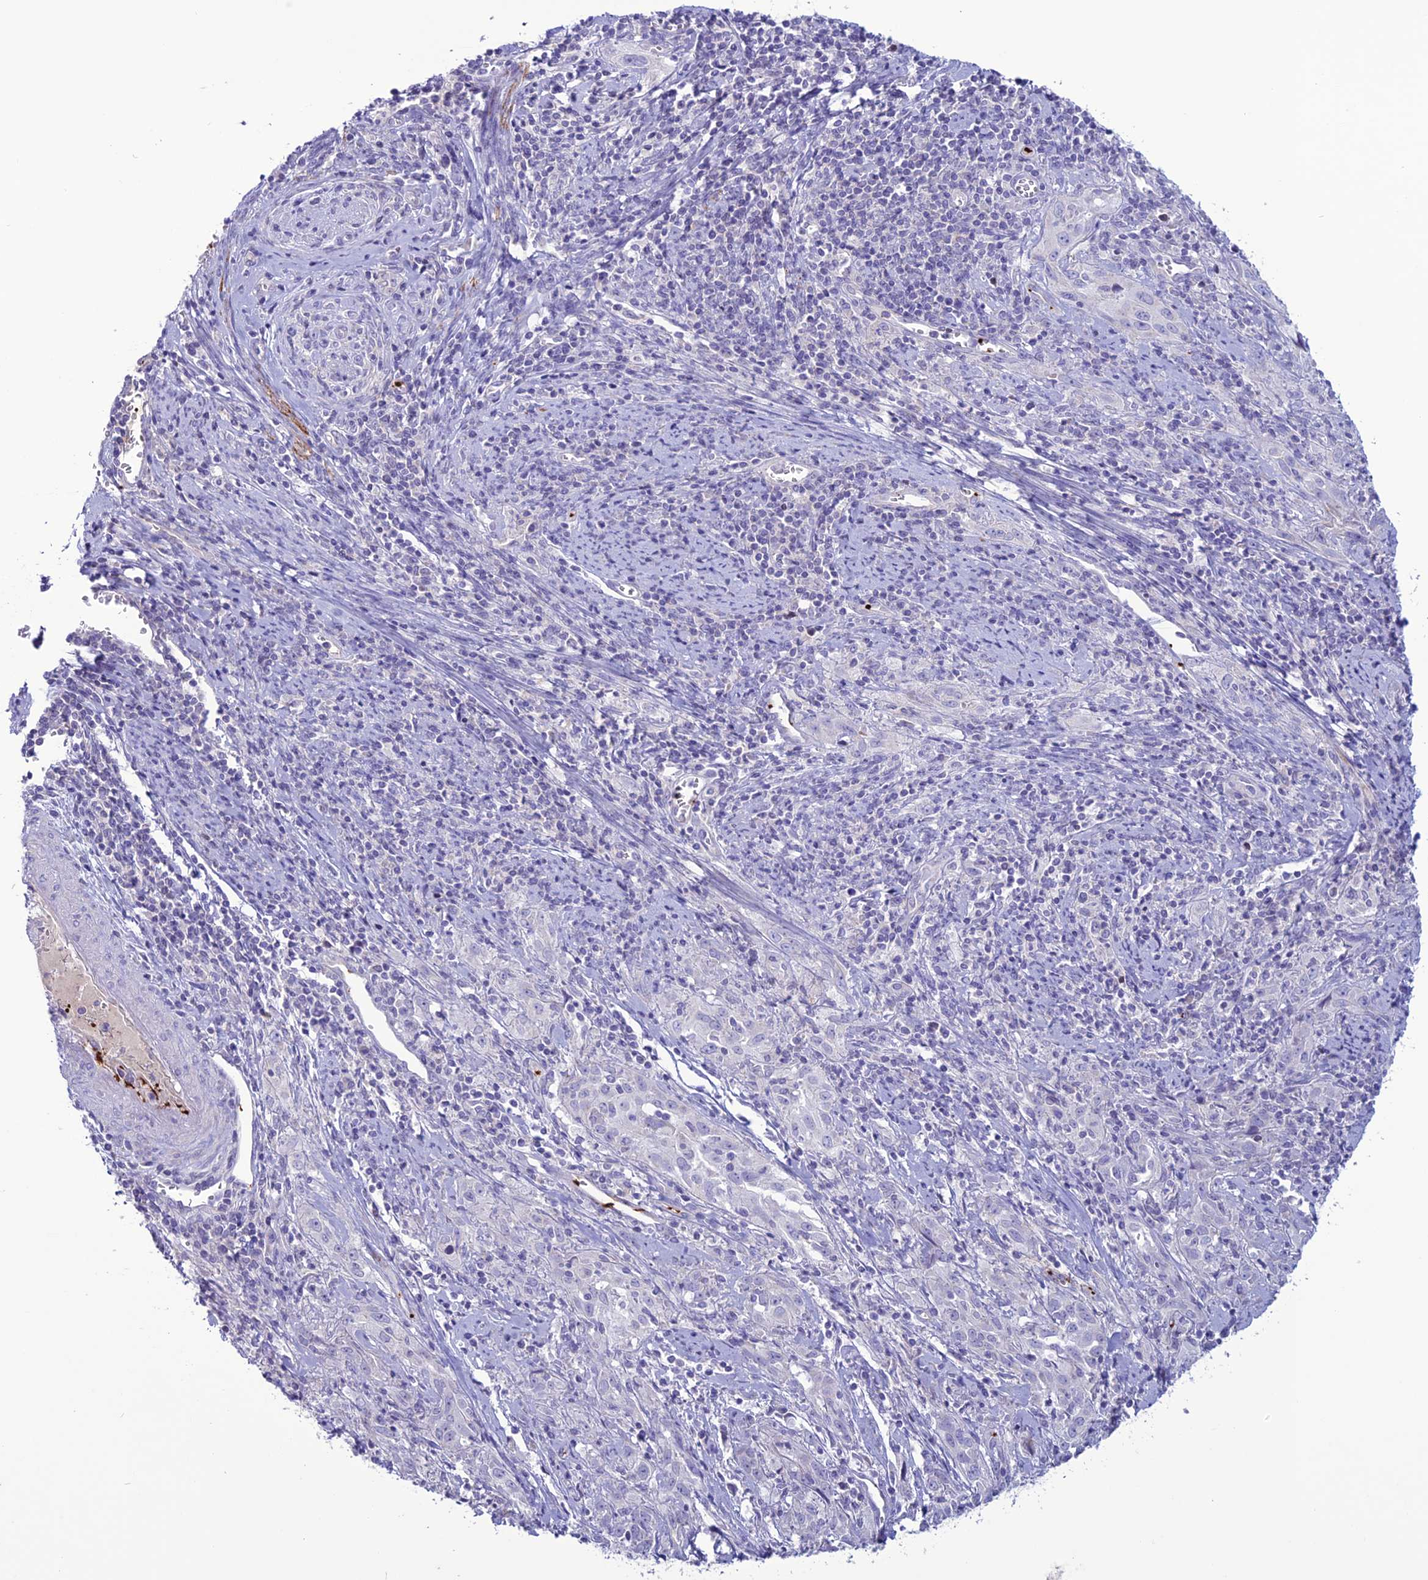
{"staining": {"intensity": "negative", "quantity": "none", "location": "none"}, "tissue": "cervical cancer", "cell_type": "Tumor cells", "image_type": "cancer", "snomed": [{"axis": "morphology", "description": "Squamous cell carcinoma, NOS"}, {"axis": "topography", "description": "Cervix"}], "caption": "IHC image of neoplastic tissue: human cervical cancer (squamous cell carcinoma) stained with DAB displays no significant protein positivity in tumor cells.", "gene": "C21orf140", "patient": {"sex": "female", "age": 57}}